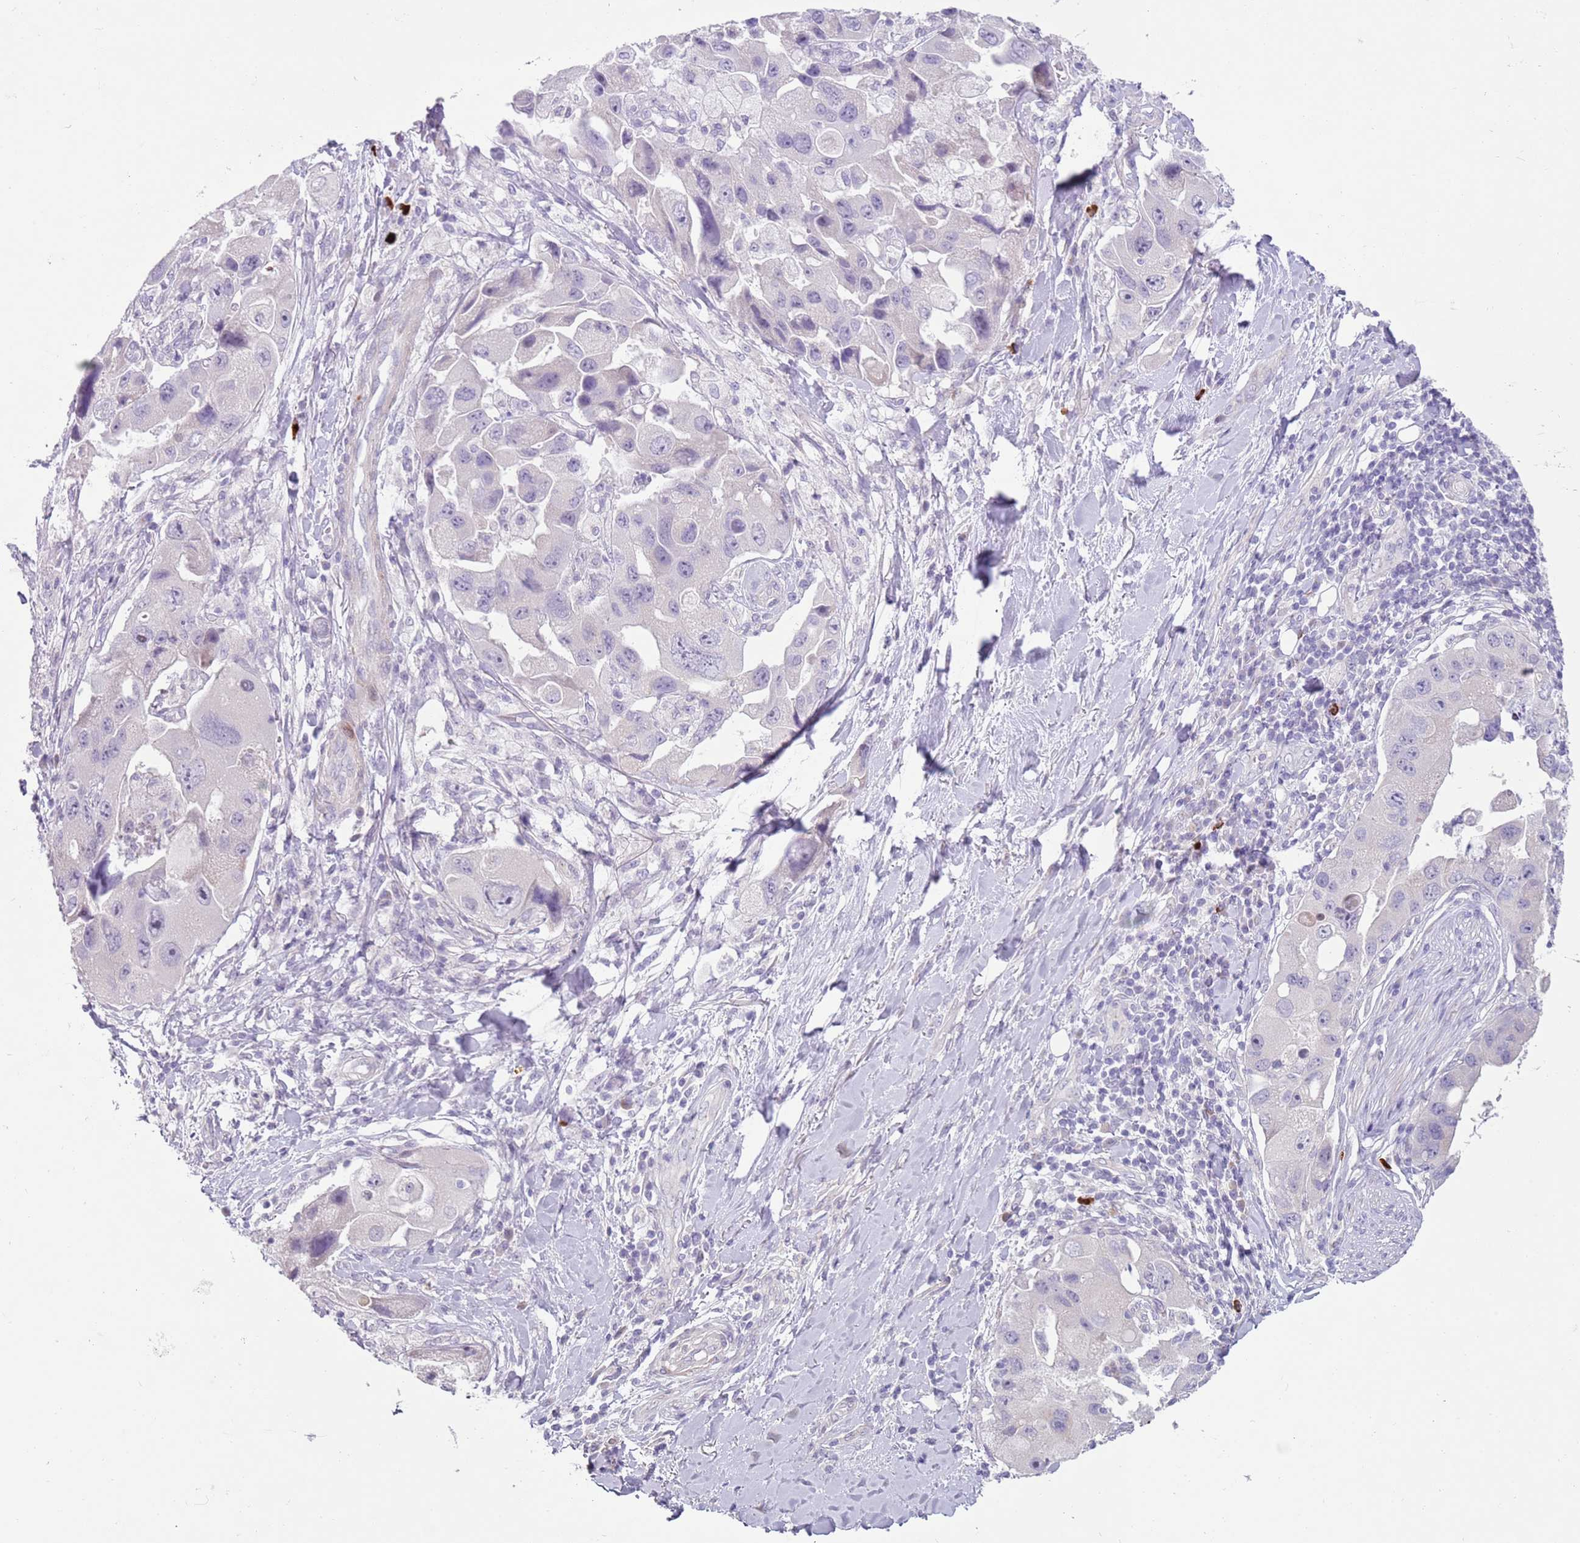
{"staining": {"intensity": "negative", "quantity": "none", "location": "none"}, "tissue": "lung cancer", "cell_type": "Tumor cells", "image_type": "cancer", "snomed": [{"axis": "morphology", "description": "Adenocarcinoma, NOS"}, {"axis": "topography", "description": "Lung"}], "caption": "Tumor cells are negative for protein expression in human lung cancer (adenocarcinoma).", "gene": "ZNF239", "patient": {"sex": "female", "age": 54}}